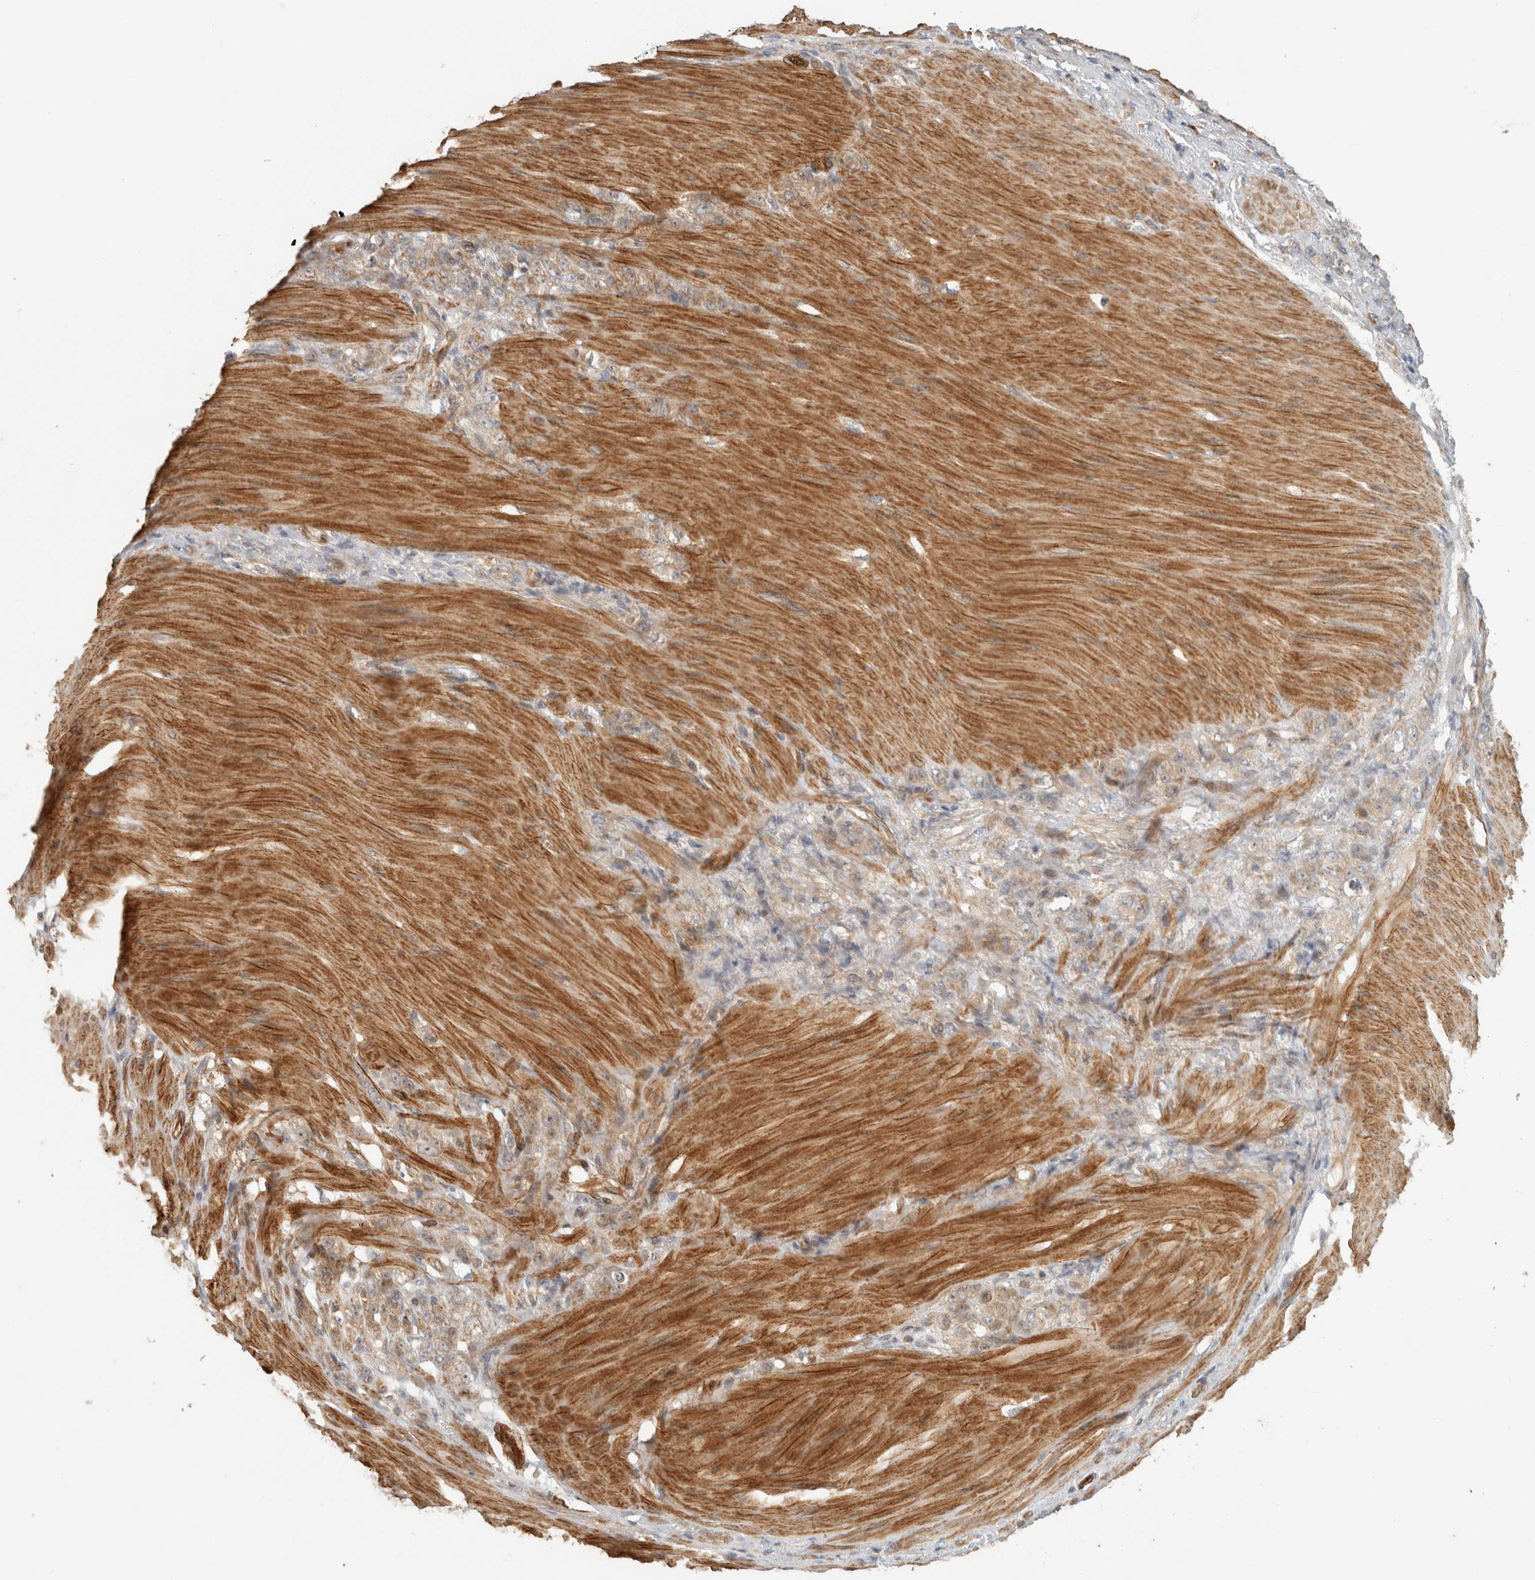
{"staining": {"intensity": "weak", "quantity": ">75%", "location": "cytoplasmic/membranous"}, "tissue": "stomach cancer", "cell_type": "Tumor cells", "image_type": "cancer", "snomed": [{"axis": "morphology", "description": "Normal tissue, NOS"}, {"axis": "morphology", "description": "Adenocarcinoma, NOS"}, {"axis": "topography", "description": "Stomach"}], "caption": "Protein positivity by IHC reveals weak cytoplasmic/membranous staining in about >75% of tumor cells in adenocarcinoma (stomach).", "gene": "SIPA1L2", "patient": {"sex": "male", "age": 82}}